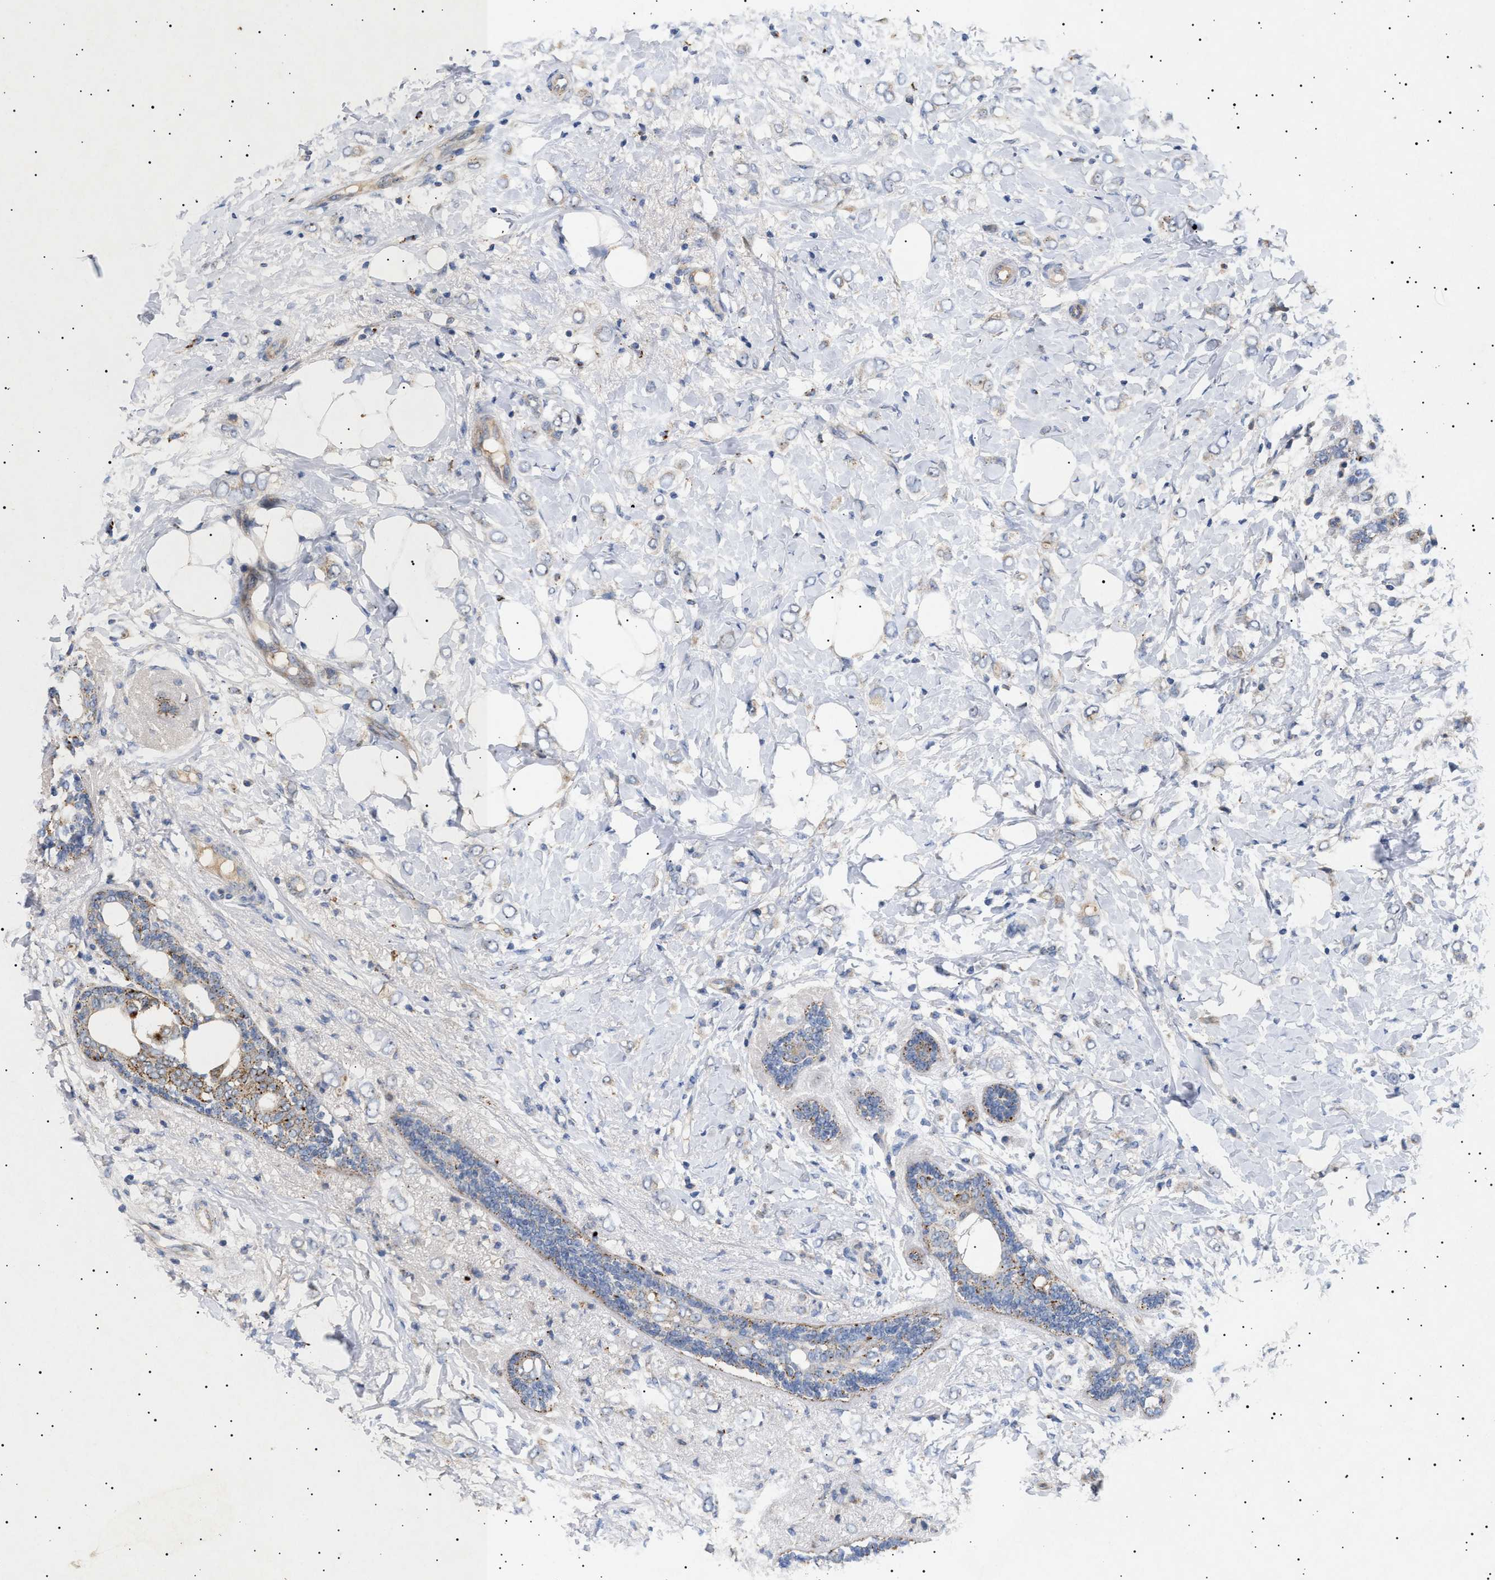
{"staining": {"intensity": "weak", "quantity": "<25%", "location": "cytoplasmic/membranous"}, "tissue": "breast cancer", "cell_type": "Tumor cells", "image_type": "cancer", "snomed": [{"axis": "morphology", "description": "Normal tissue, NOS"}, {"axis": "morphology", "description": "Lobular carcinoma"}, {"axis": "topography", "description": "Breast"}], "caption": "Human lobular carcinoma (breast) stained for a protein using immunohistochemistry displays no positivity in tumor cells.", "gene": "SIRT5", "patient": {"sex": "female", "age": 47}}